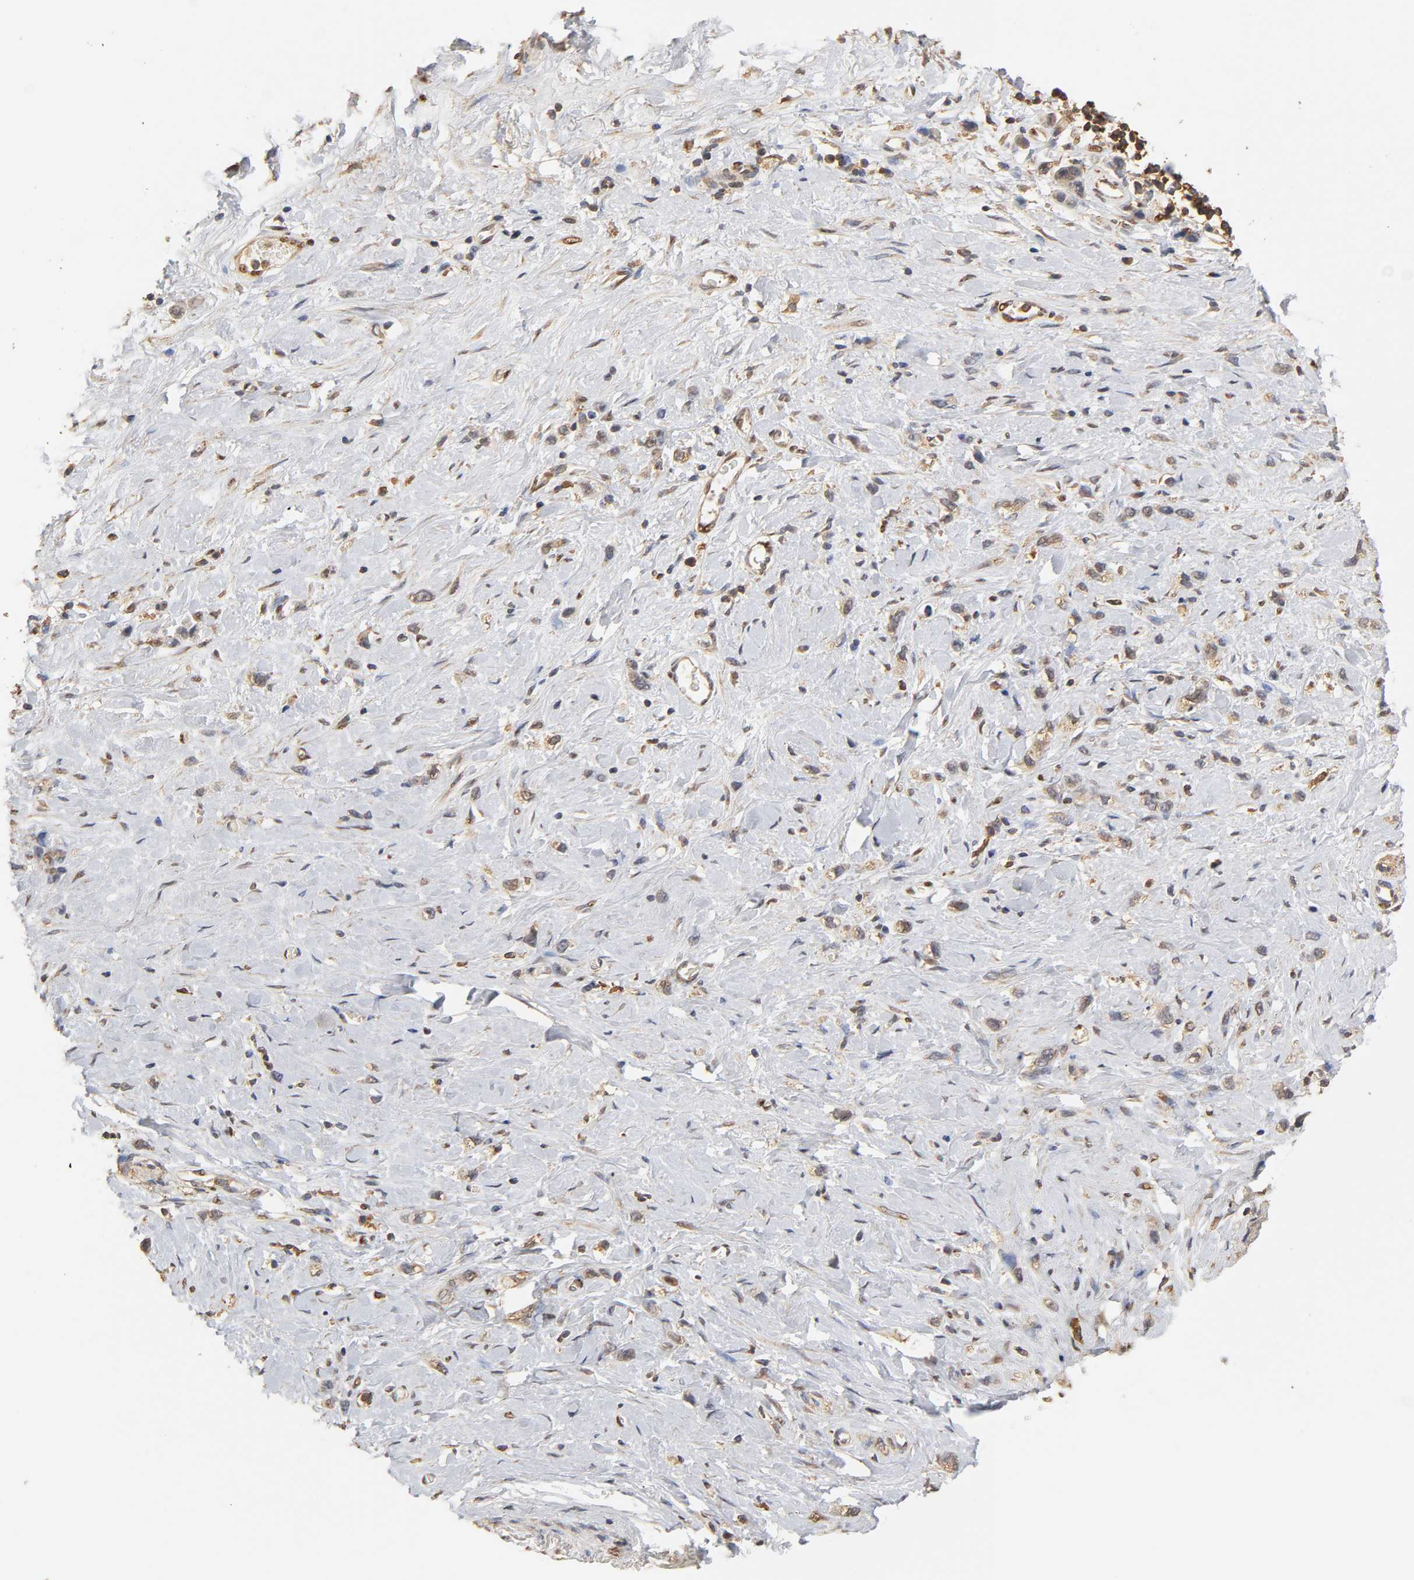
{"staining": {"intensity": "moderate", "quantity": ">75%", "location": "cytoplasmic/membranous"}, "tissue": "stomach cancer", "cell_type": "Tumor cells", "image_type": "cancer", "snomed": [{"axis": "morphology", "description": "Normal tissue, NOS"}, {"axis": "morphology", "description": "Adenocarcinoma, NOS"}, {"axis": "morphology", "description": "Adenocarcinoma, High grade"}, {"axis": "topography", "description": "Stomach, upper"}, {"axis": "topography", "description": "Stomach"}], "caption": "Immunohistochemistry micrograph of human stomach cancer stained for a protein (brown), which demonstrates medium levels of moderate cytoplasmic/membranous expression in about >75% of tumor cells.", "gene": "PKN1", "patient": {"sex": "female", "age": 65}}